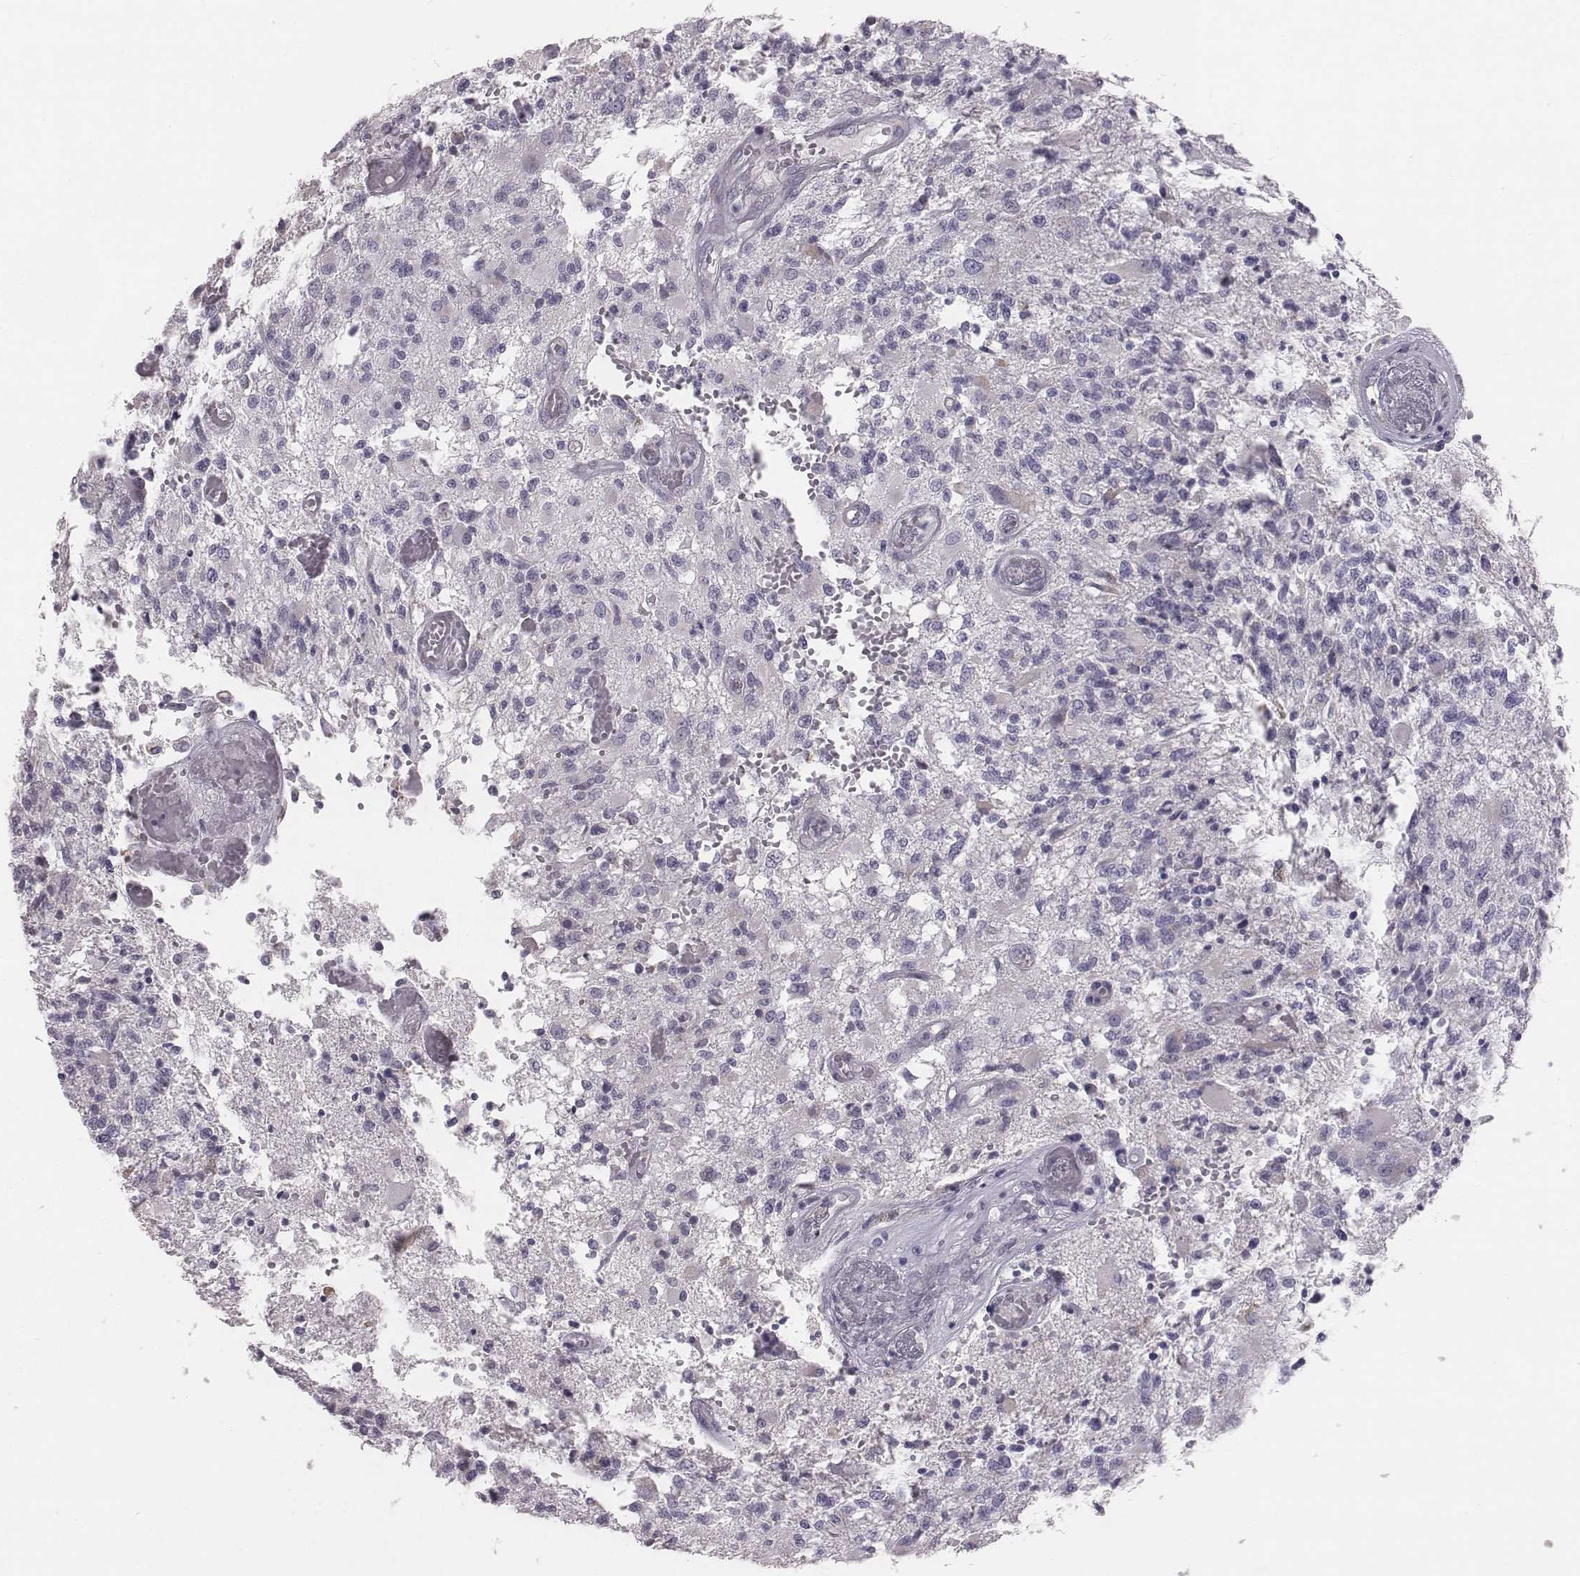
{"staining": {"intensity": "negative", "quantity": "none", "location": "none"}, "tissue": "glioma", "cell_type": "Tumor cells", "image_type": "cancer", "snomed": [{"axis": "morphology", "description": "Glioma, malignant, High grade"}, {"axis": "topography", "description": "Brain"}], "caption": "Tumor cells are negative for protein expression in human glioma.", "gene": "C6orf58", "patient": {"sex": "female", "age": 63}}